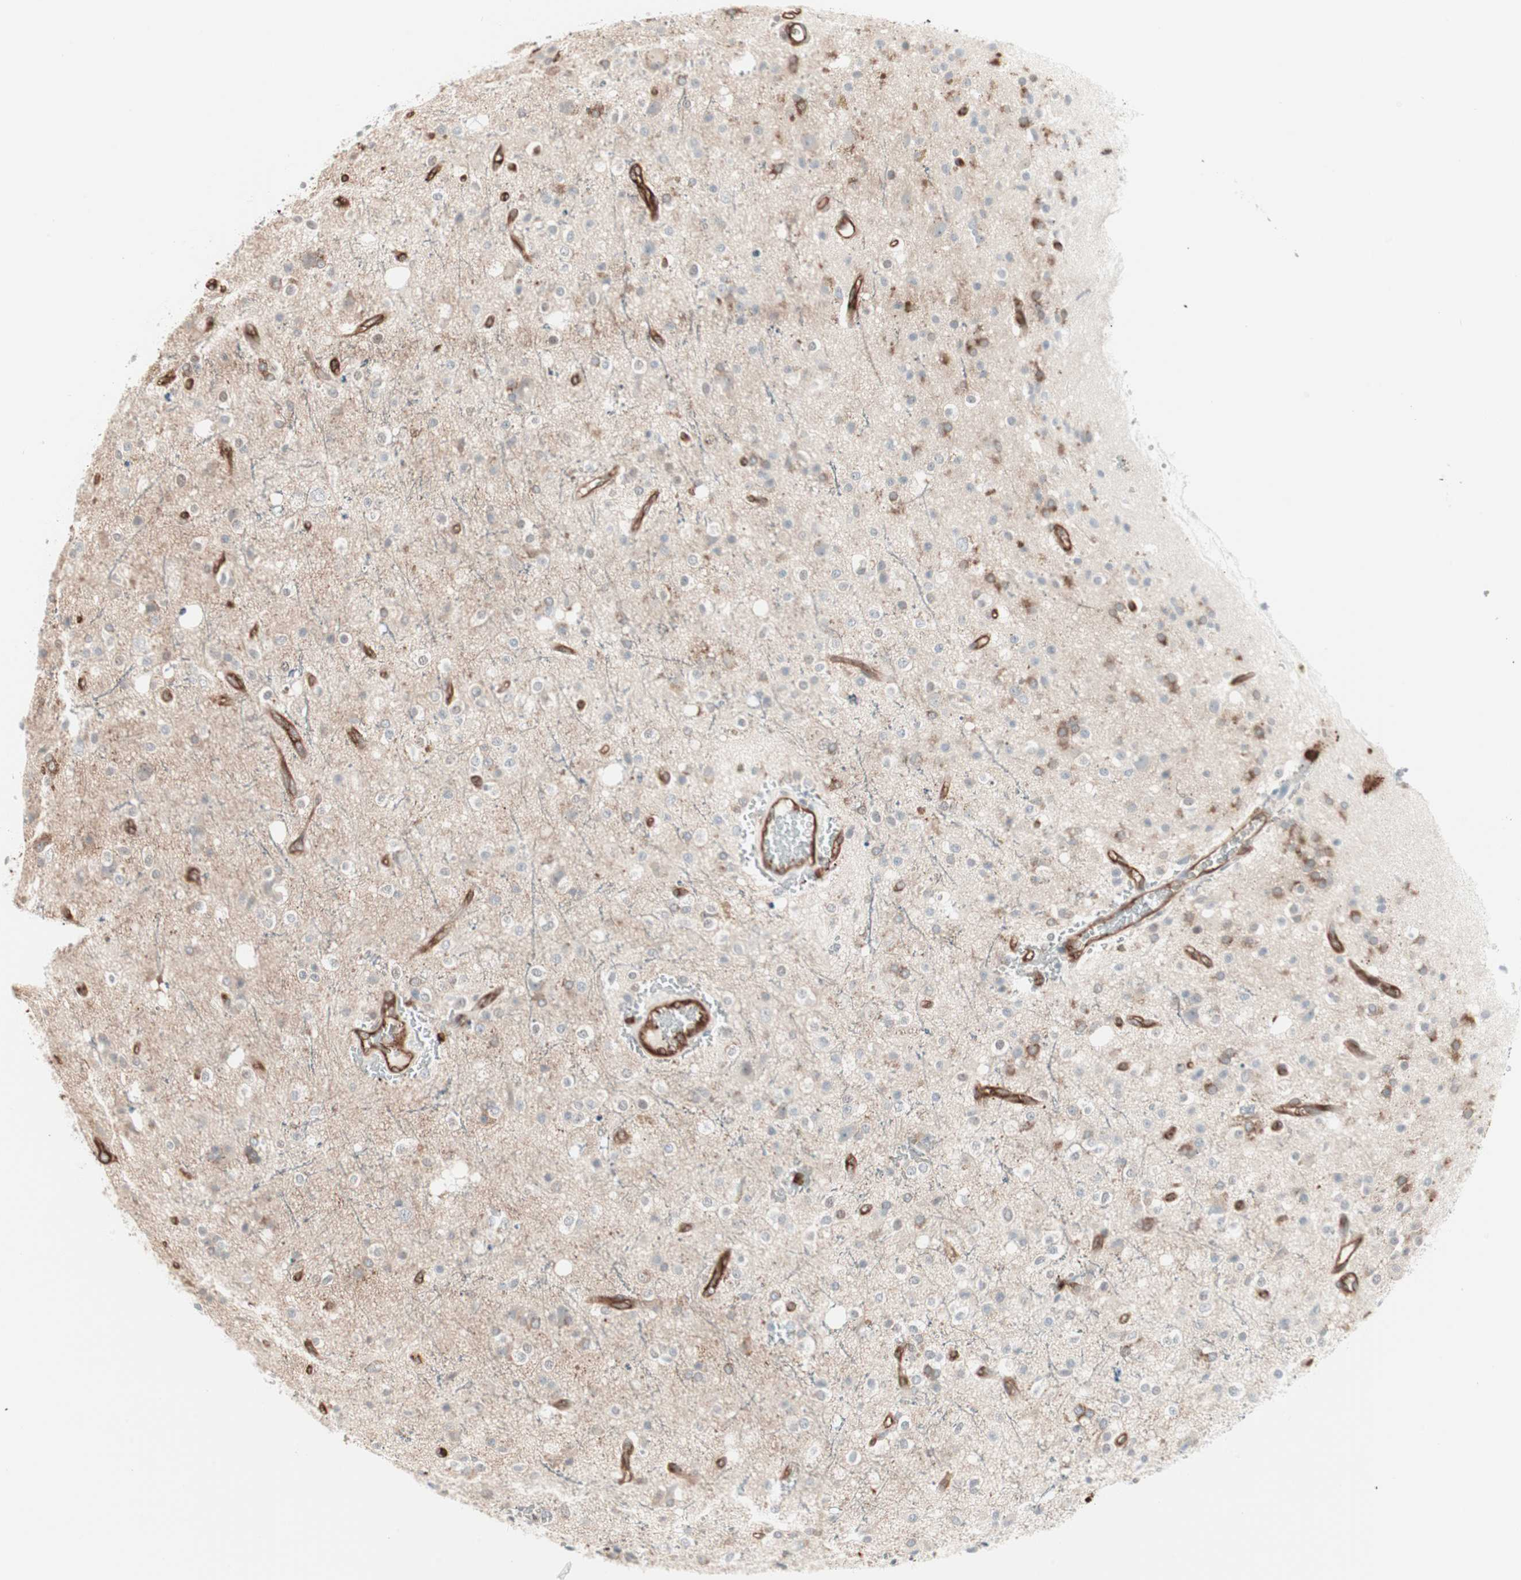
{"staining": {"intensity": "weak", "quantity": "<25%", "location": "cytoplasmic/membranous"}, "tissue": "glioma", "cell_type": "Tumor cells", "image_type": "cancer", "snomed": [{"axis": "morphology", "description": "Glioma, malignant, High grade"}, {"axis": "topography", "description": "Brain"}], "caption": "Immunohistochemical staining of human malignant high-grade glioma shows no significant staining in tumor cells. The staining was performed using DAB to visualize the protein expression in brown, while the nuclei were stained in blue with hematoxylin (Magnification: 20x).", "gene": "TCP11L1", "patient": {"sex": "male", "age": 47}}